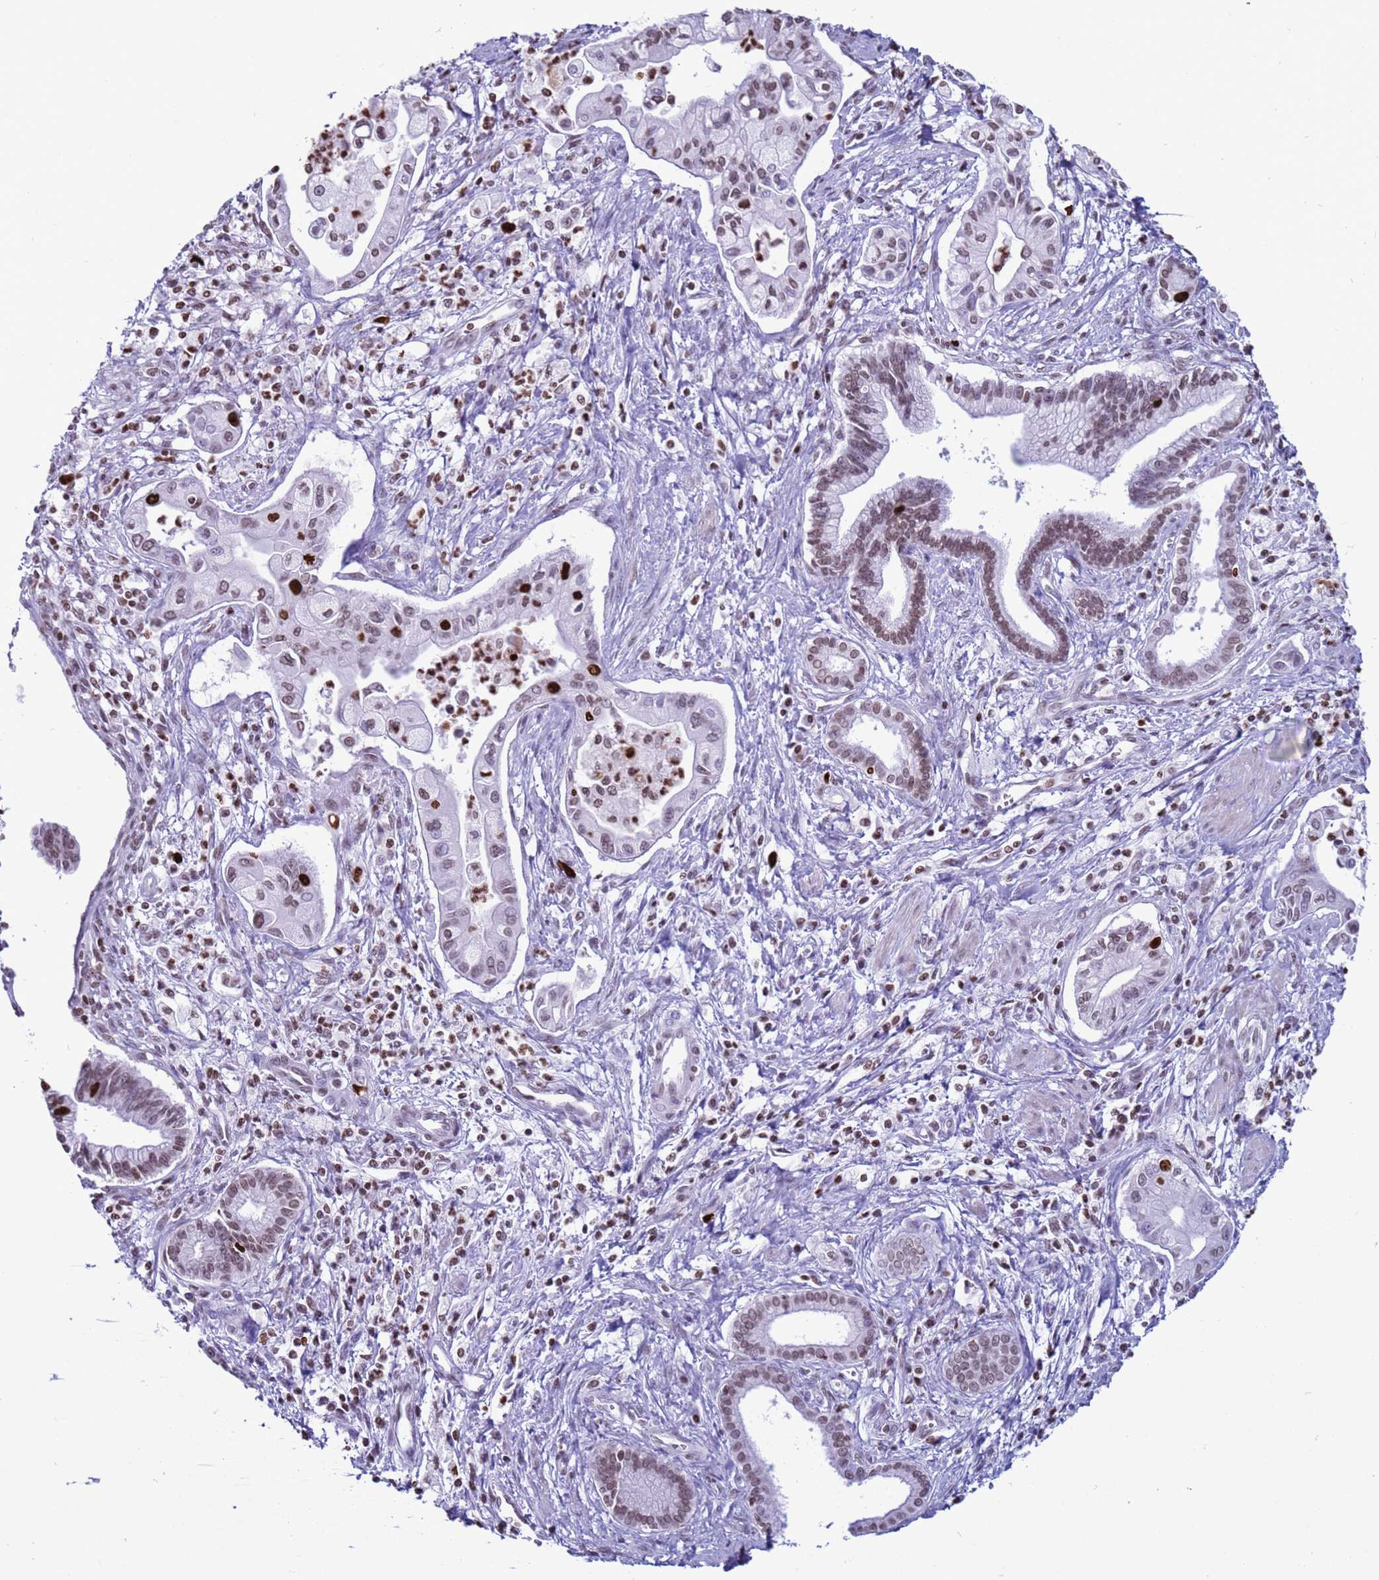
{"staining": {"intensity": "strong", "quantity": "25%-75%", "location": "nuclear"}, "tissue": "pancreatic cancer", "cell_type": "Tumor cells", "image_type": "cancer", "snomed": [{"axis": "morphology", "description": "Adenocarcinoma, NOS"}, {"axis": "topography", "description": "Pancreas"}], "caption": "About 25%-75% of tumor cells in adenocarcinoma (pancreatic) reveal strong nuclear protein positivity as visualized by brown immunohistochemical staining.", "gene": "H4C8", "patient": {"sex": "male", "age": 78}}